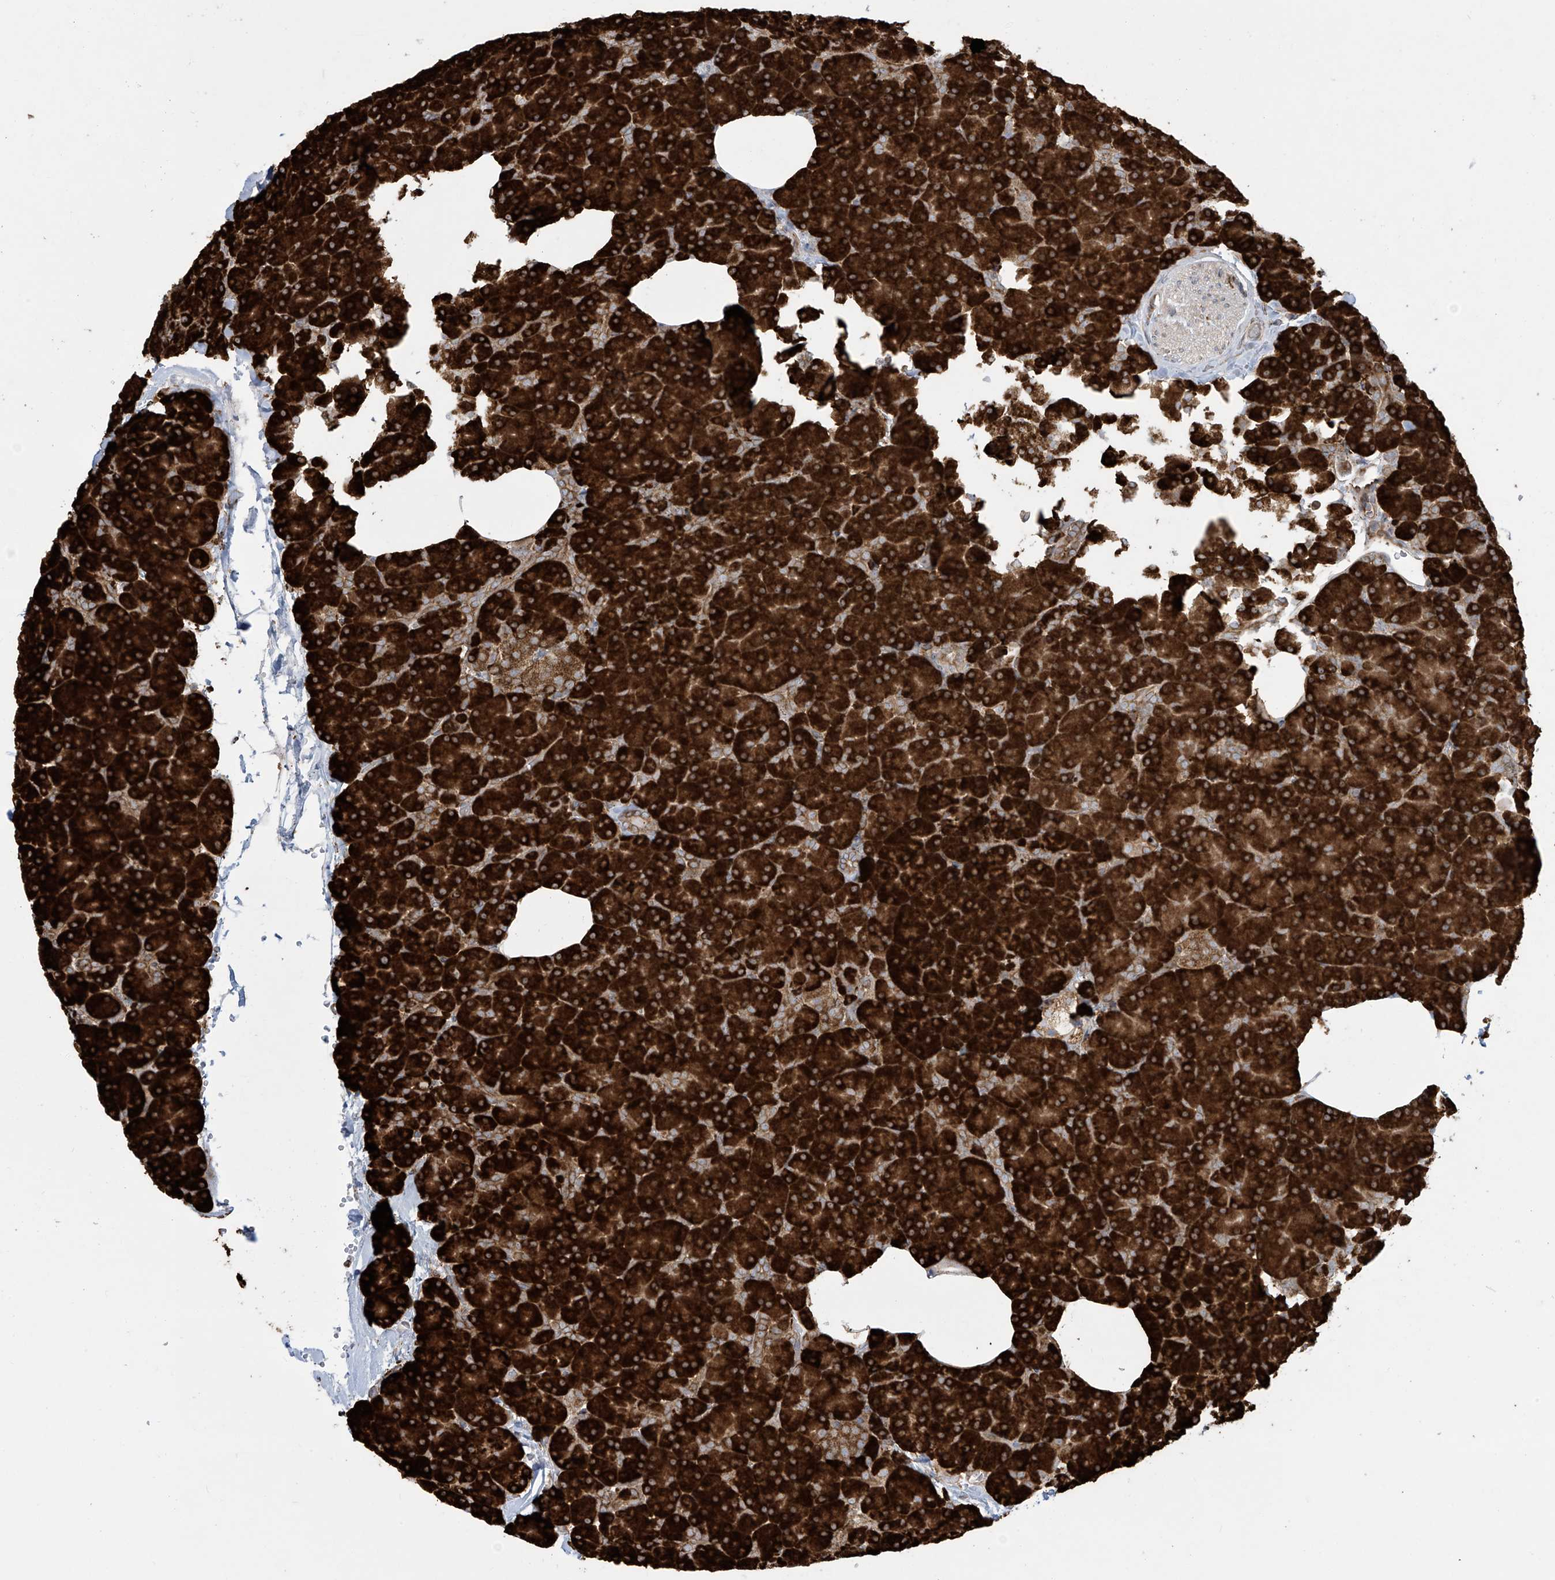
{"staining": {"intensity": "strong", "quantity": ">75%", "location": "cytoplasmic/membranous"}, "tissue": "pancreas", "cell_type": "Exocrine glandular cells", "image_type": "normal", "snomed": [{"axis": "morphology", "description": "Normal tissue, NOS"}, {"axis": "morphology", "description": "Carcinoid, malignant, NOS"}, {"axis": "topography", "description": "Pancreas"}], "caption": "Immunohistochemistry (IHC) of benign pancreas exhibits high levels of strong cytoplasmic/membranous positivity in approximately >75% of exocrine glandular cells. Using DAB (3,3'-diaminobenzidine) (brown) and hematoxylin (blue) stains, captured at high magnification using brightfield microscopy.", "gene": "MX1", "patient": {"sex": "female", "age": 35}}